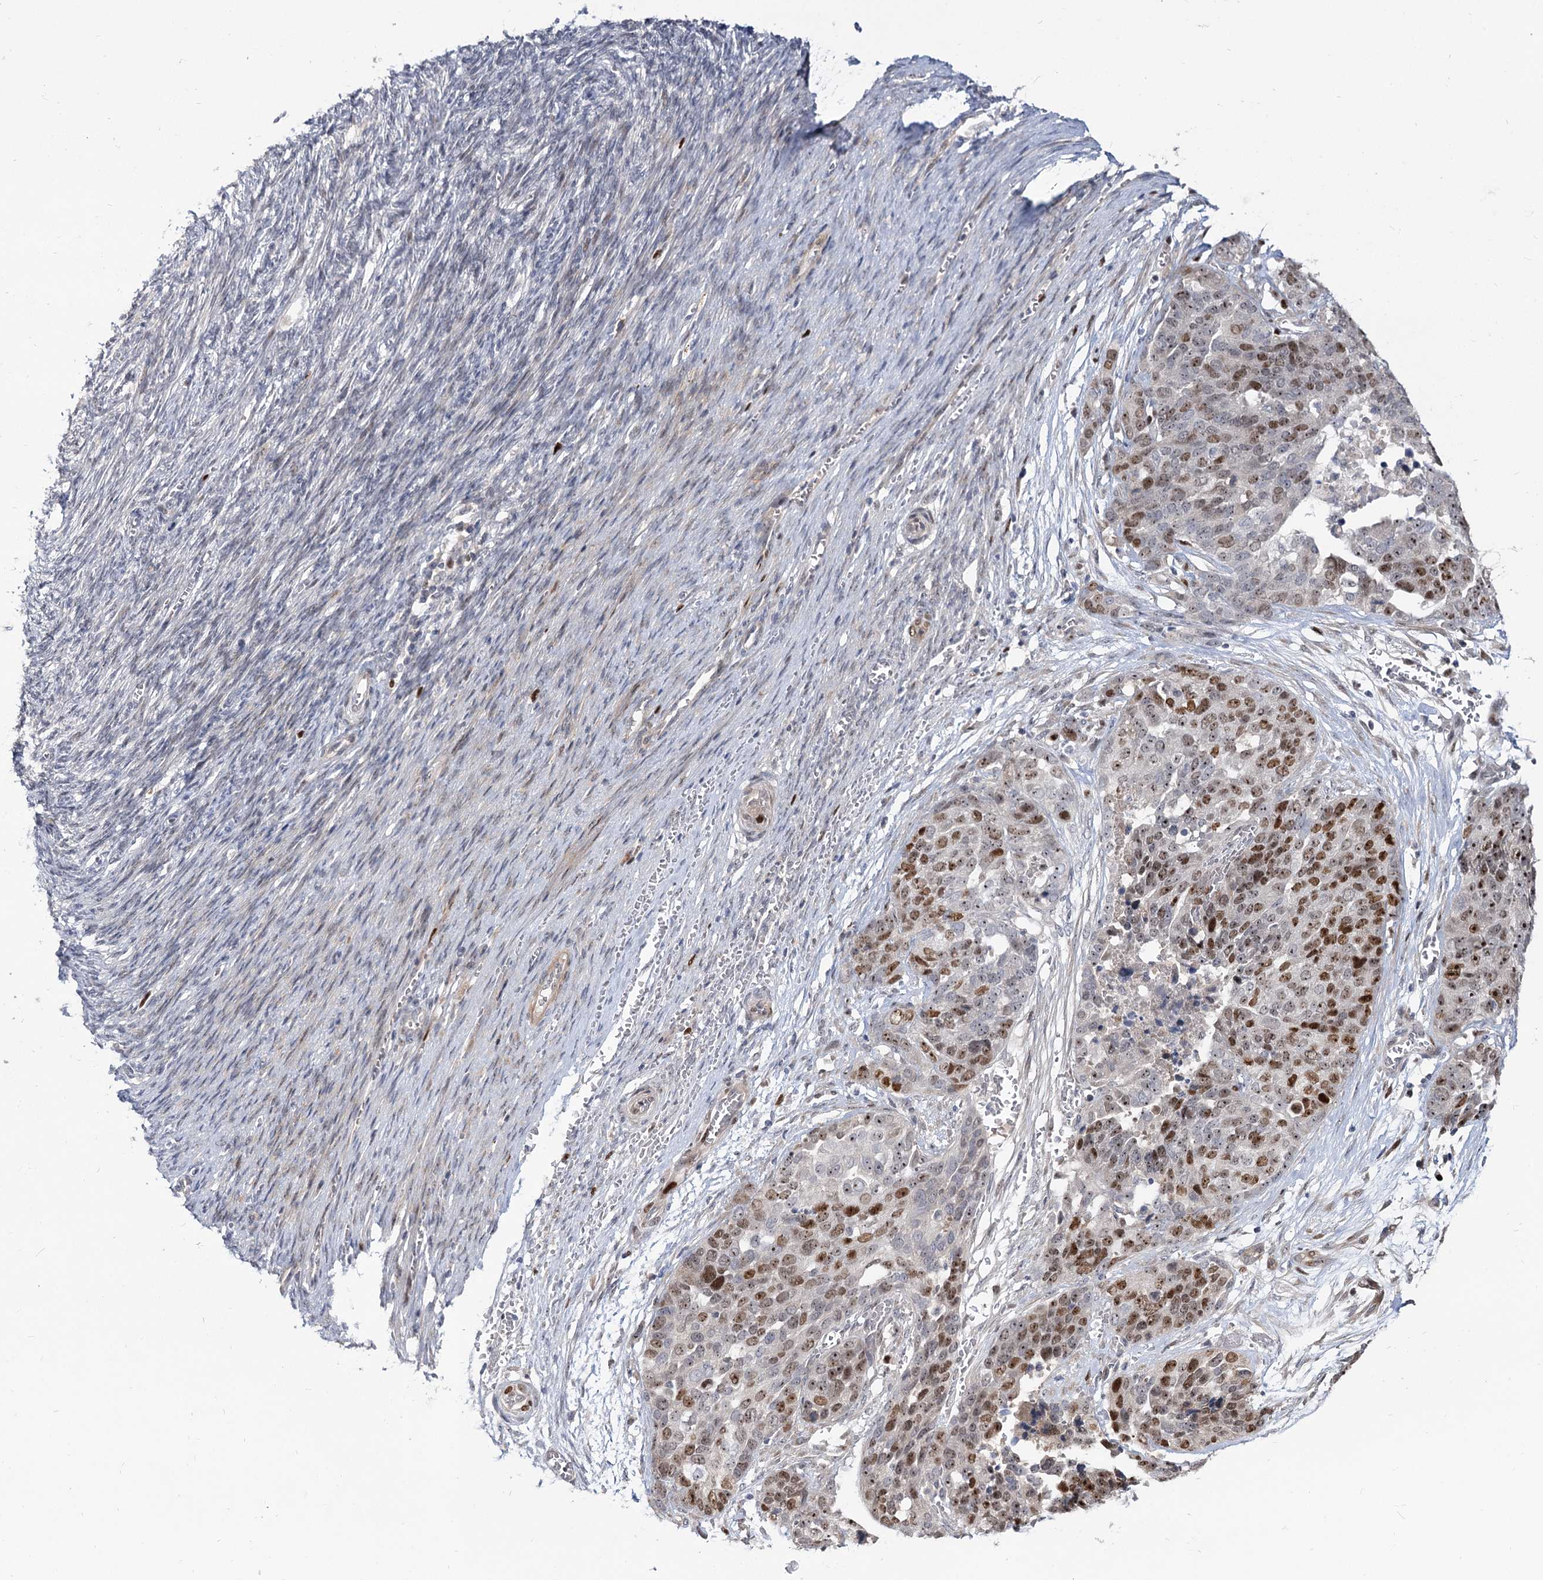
{"staining": {"intensity": "moderate", "quantity": "25%-75%", "location": "nuclear"}, "tissue": "ovarian cancer", "cell_type": "Tumor cells", "image_type": "cancer", "snomed": [{"axis": "morphology", "description": "Cystadenocarcinoma, serous, NOS"}, {"axis": "topography", "description": "Ovary"}], "caption": "Immunohistochemistry (IHC) staining of serous cystadenocarcinoma (ovarian), which reveals medium levels of moderate nuclear positivity in approximately 25%-75% of tumor cells indicating moderate nuclear protein expression. The staining was performed using DAB (brown) for protein detection and nuclei were counterstained in hematoxylin (blue).", "gene": "PIK3C2A", "patient": {"sex": "female", "age": 44}}